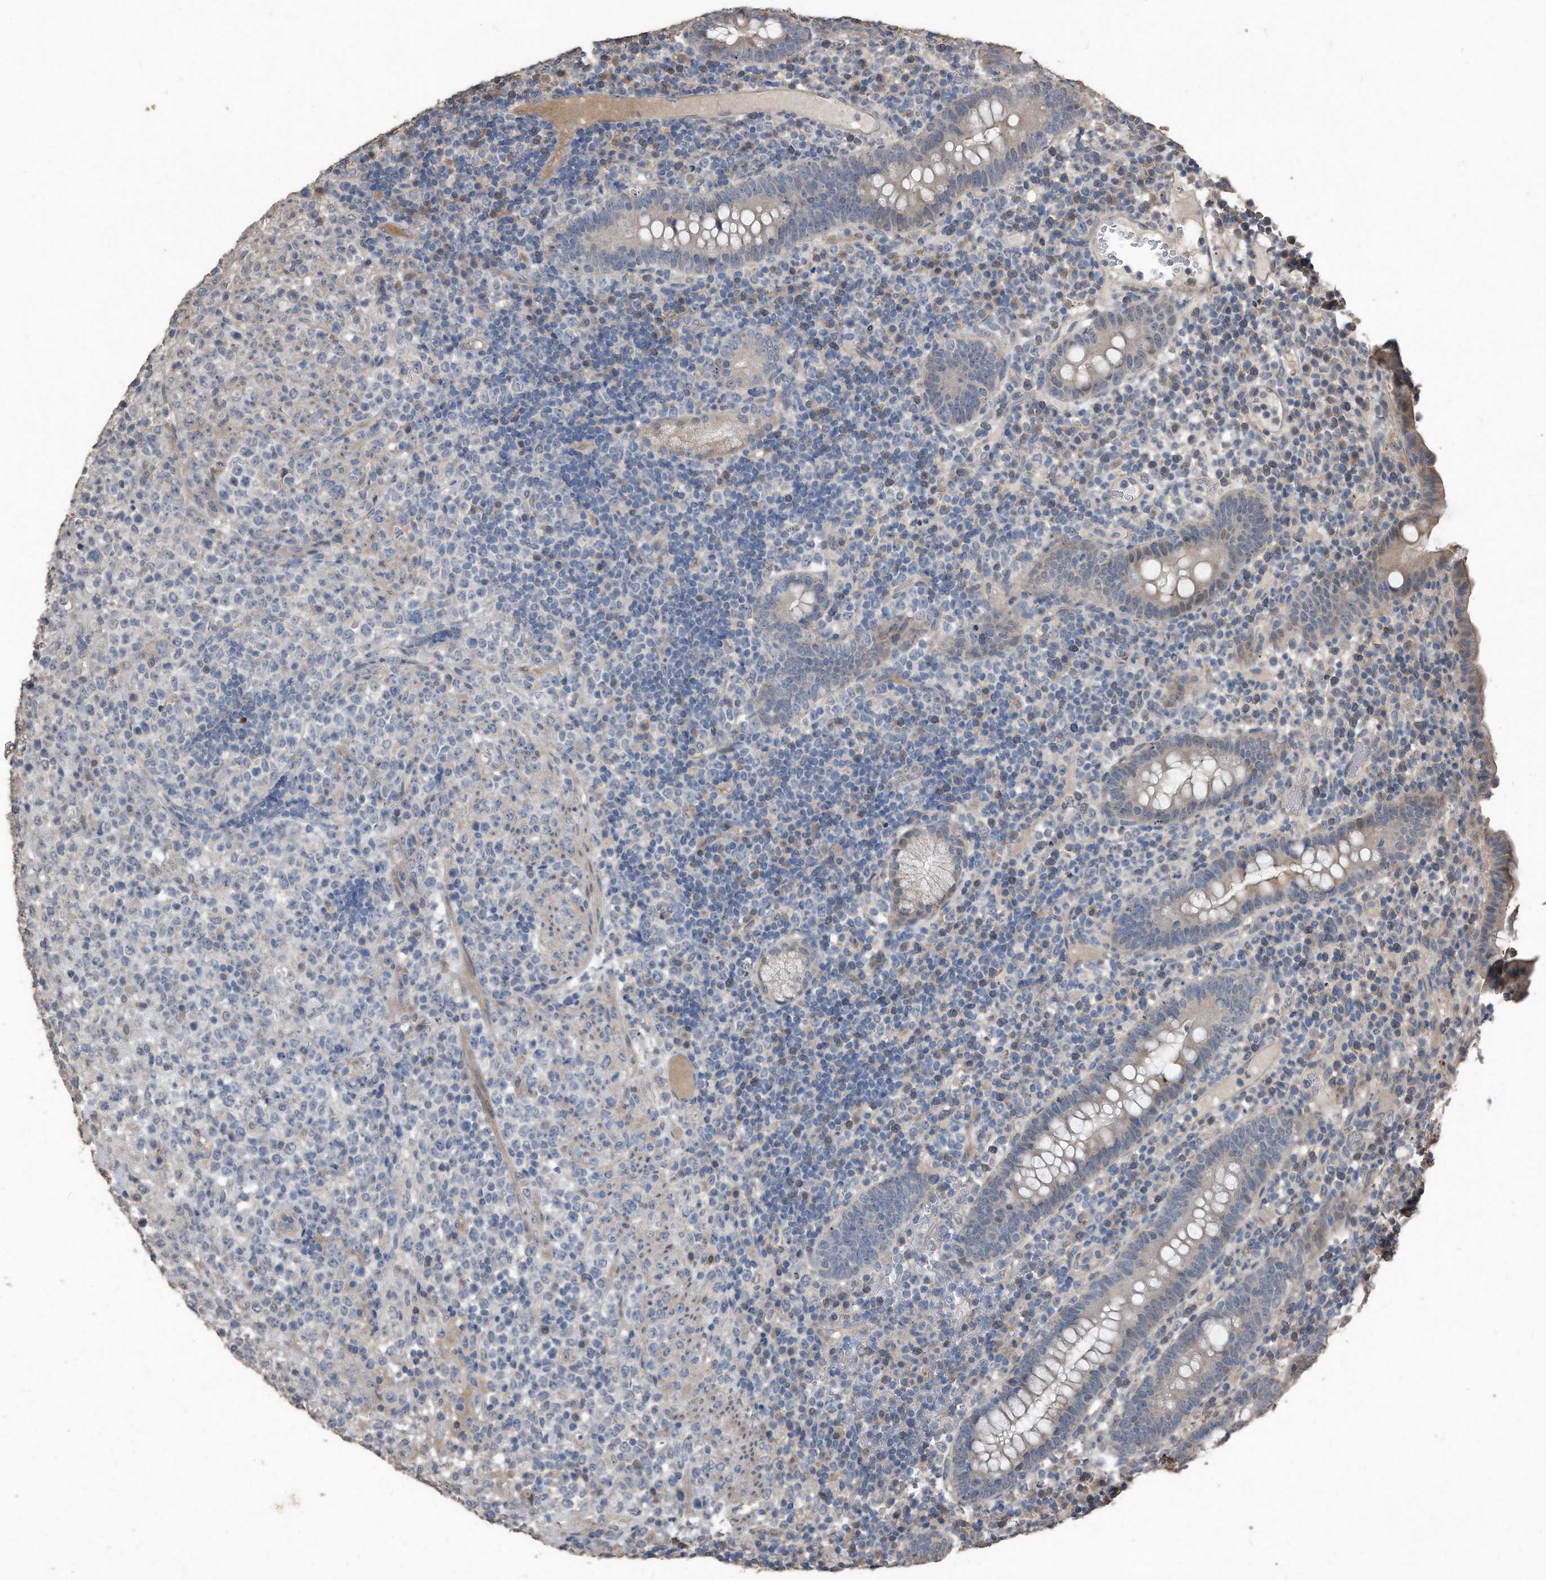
{"staining": {"intensity": "negative", "quantity": "none", "location": "none"}, "tissue": "lymphoma", "cell_type": "Tumor cells", "image_type": "cancer", "snomed": [{"axis": "morphology", "description": "Malignant lymphoma, non-Hodgkin's type, High grade"}, {"axis": "topography", "description": "Colon"}], "caption": "Human high-grade malignant lymphoma, non-Hodgkin's type stained for a protein using IHC displays no positivity in tumor cells.", "gene": "ANKRD10", "patient": {"sex": "female", "age": 53}}